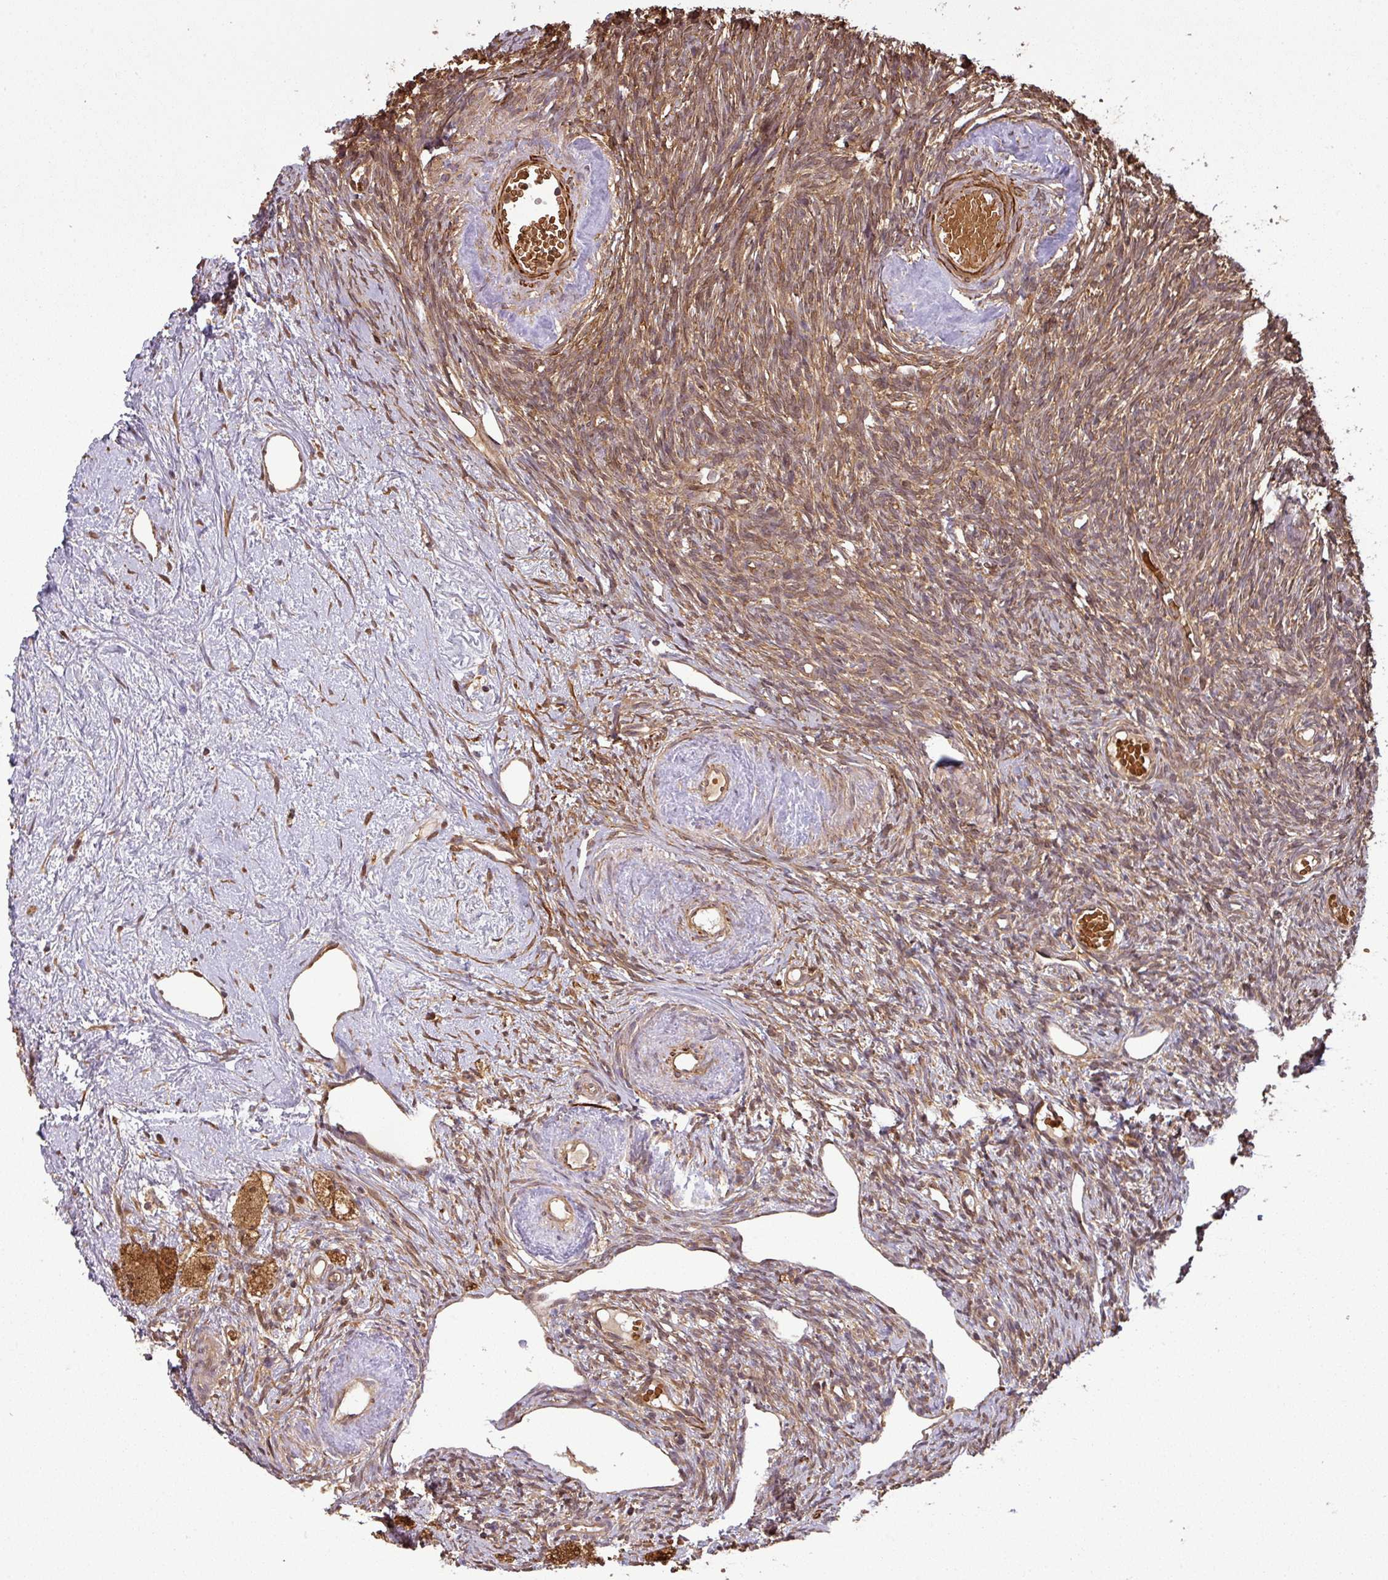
{"staining": {"intensity": "moderate", "quantity": ">75%", "location": "cytoplasmic/membranous"}, "tissue": "ovary", "cell_type": "Ovarian stroma cells", "image_type": "normal", "snomed": [{"axis": "morphology", "description": "Normal tissue, NOS"}, {"axis": "topography", "description": "Ovary"}], "caption": "Immunohistochemistry micrograph of benign human ovary stained for a protein (brown), which demonstrates medium levels of moderate cytoplasmic/membranous expression in approximately >75% of ovarian stroma cells.", "gene": "MAP3K6", "patient": {"sex": "female", "age": 51}}